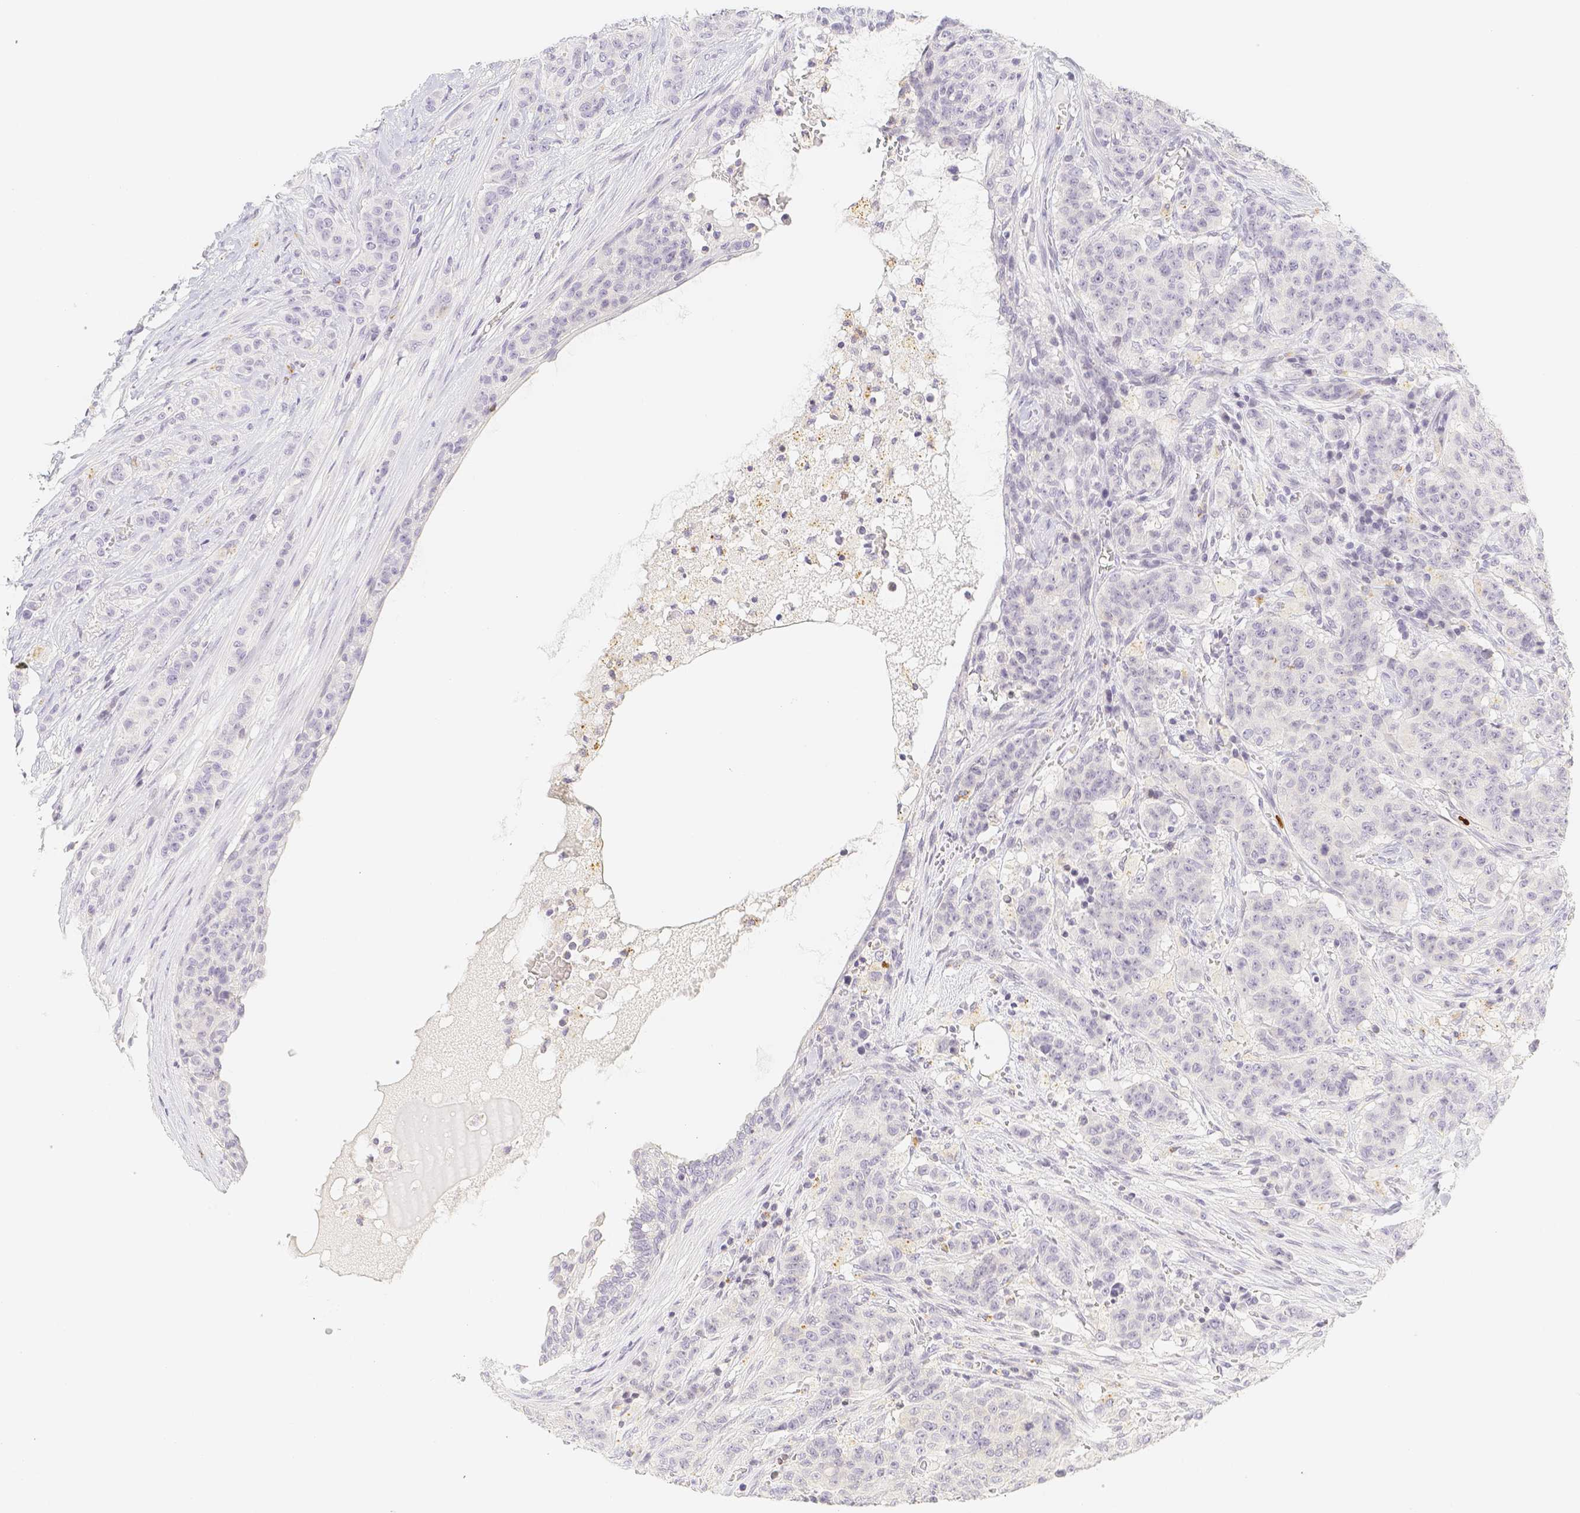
{"staining": {"intensity": "negative", "quantity": "none", "location": "none"}, "tissue": "breast cancer", "cell_type": "Tumor cells", "image_type": "cancer", "snomed": [{"axis": "morphology", "description": "Normal tissue, NOS"}, {"axis": "morphology", "description": "Duct carcinoma"}, {"axis": "topography", "description": "Breast"}], "caption": "Tumor cells show no significant positivity in breast cancer.", "gene": "PADI4", "patient": {"sex": "female", "age": 40}}